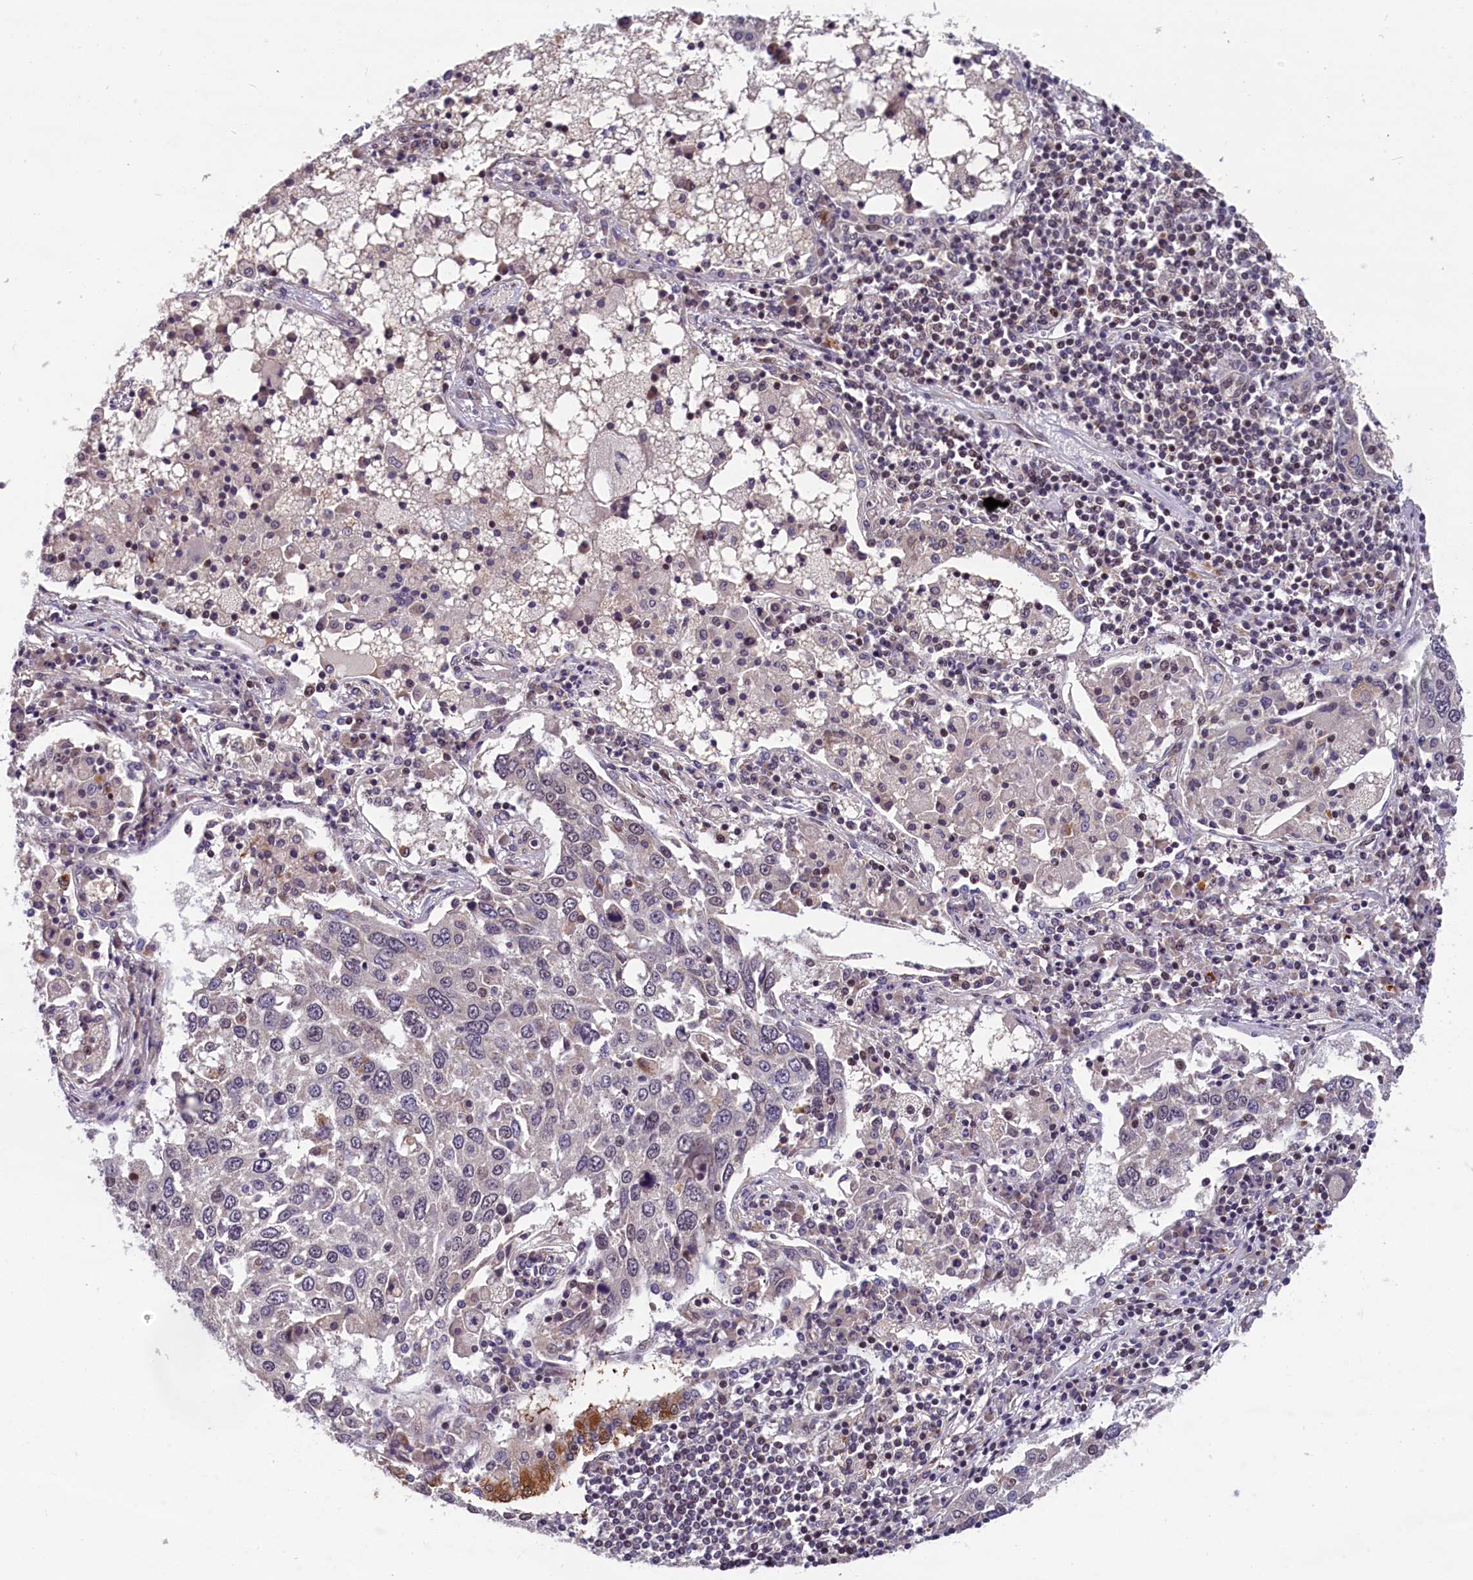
{"staining": {"intensity": "moderate", "quantity": "<25%", "location": "cytoplasmic/membranous"}, "tissue": "lung cancer", "cell_type": "Tumor cells", "image_type": "cancer", "snomed": [{"axis": "morphology", "description": "Squamous cell carcinoma, NOS"}, {"axis": "topography", "description": "Lung"}], "caption": "The image reveals immunohistochemical staining of lung squamous cell carcinoma. There is moderate cytoplasmic/membranous positivity is identified in about <25% of tumor cells.", "gene": "KCNK6", "patient": {"sex": "male", "age": 65}}